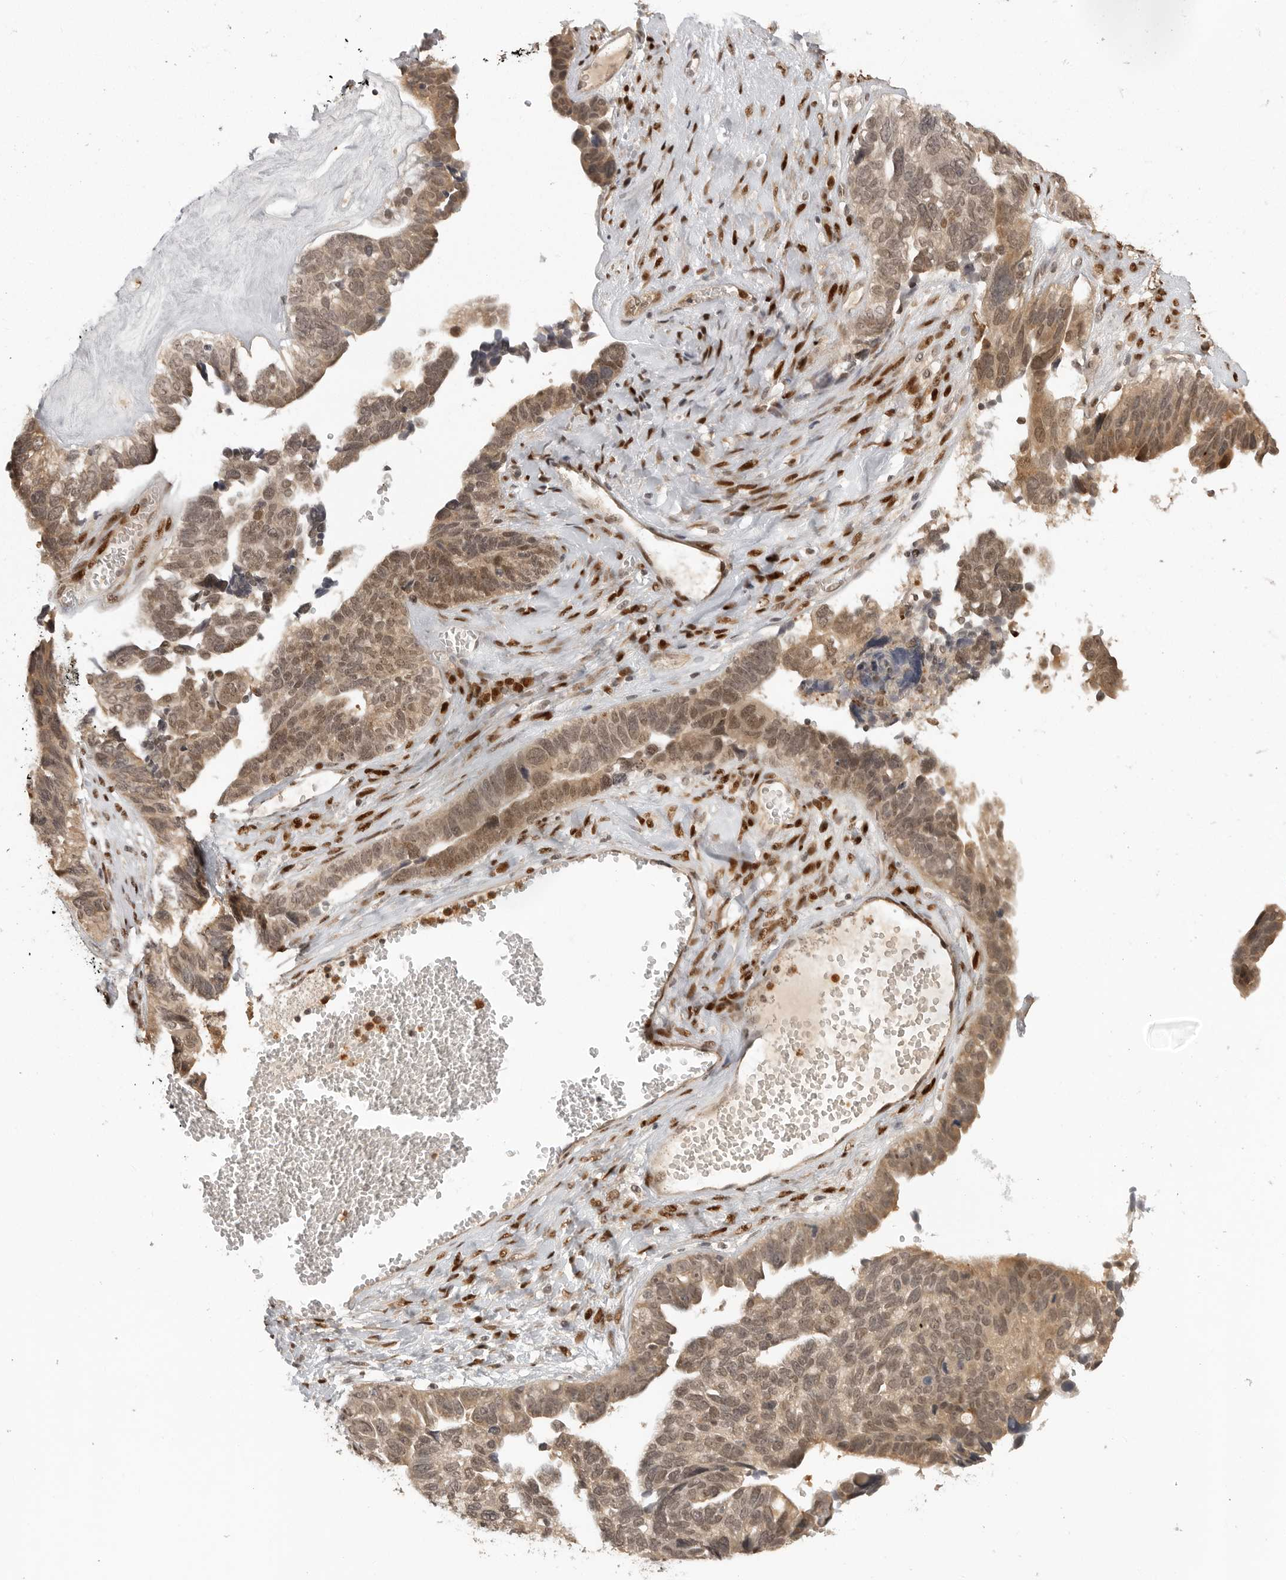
{"staining": {"intensity": "moderate", "quantity": ">75%", "location": "cytoplasmic/membranous,nuclear"}, "tissue": "ovarian cancer", "cell_type": "Tumor cells", "image_type": "cancer", "snomed": [{"axis": "morphology", "description": "Cystadenocarcinoma, serous, NOS"}, {"axis": "topography", "description": "Ovary"}], "caption": "Immunohistochemistry of human ovarian cancer (serous cystadenocarcinoma) displays medium levels of moderate cytoplasmic/membranous and nuclear staining in about >75% of tumor cells.", "gene": "PEG3", "patient": {"sex": "female", "age": 79}}